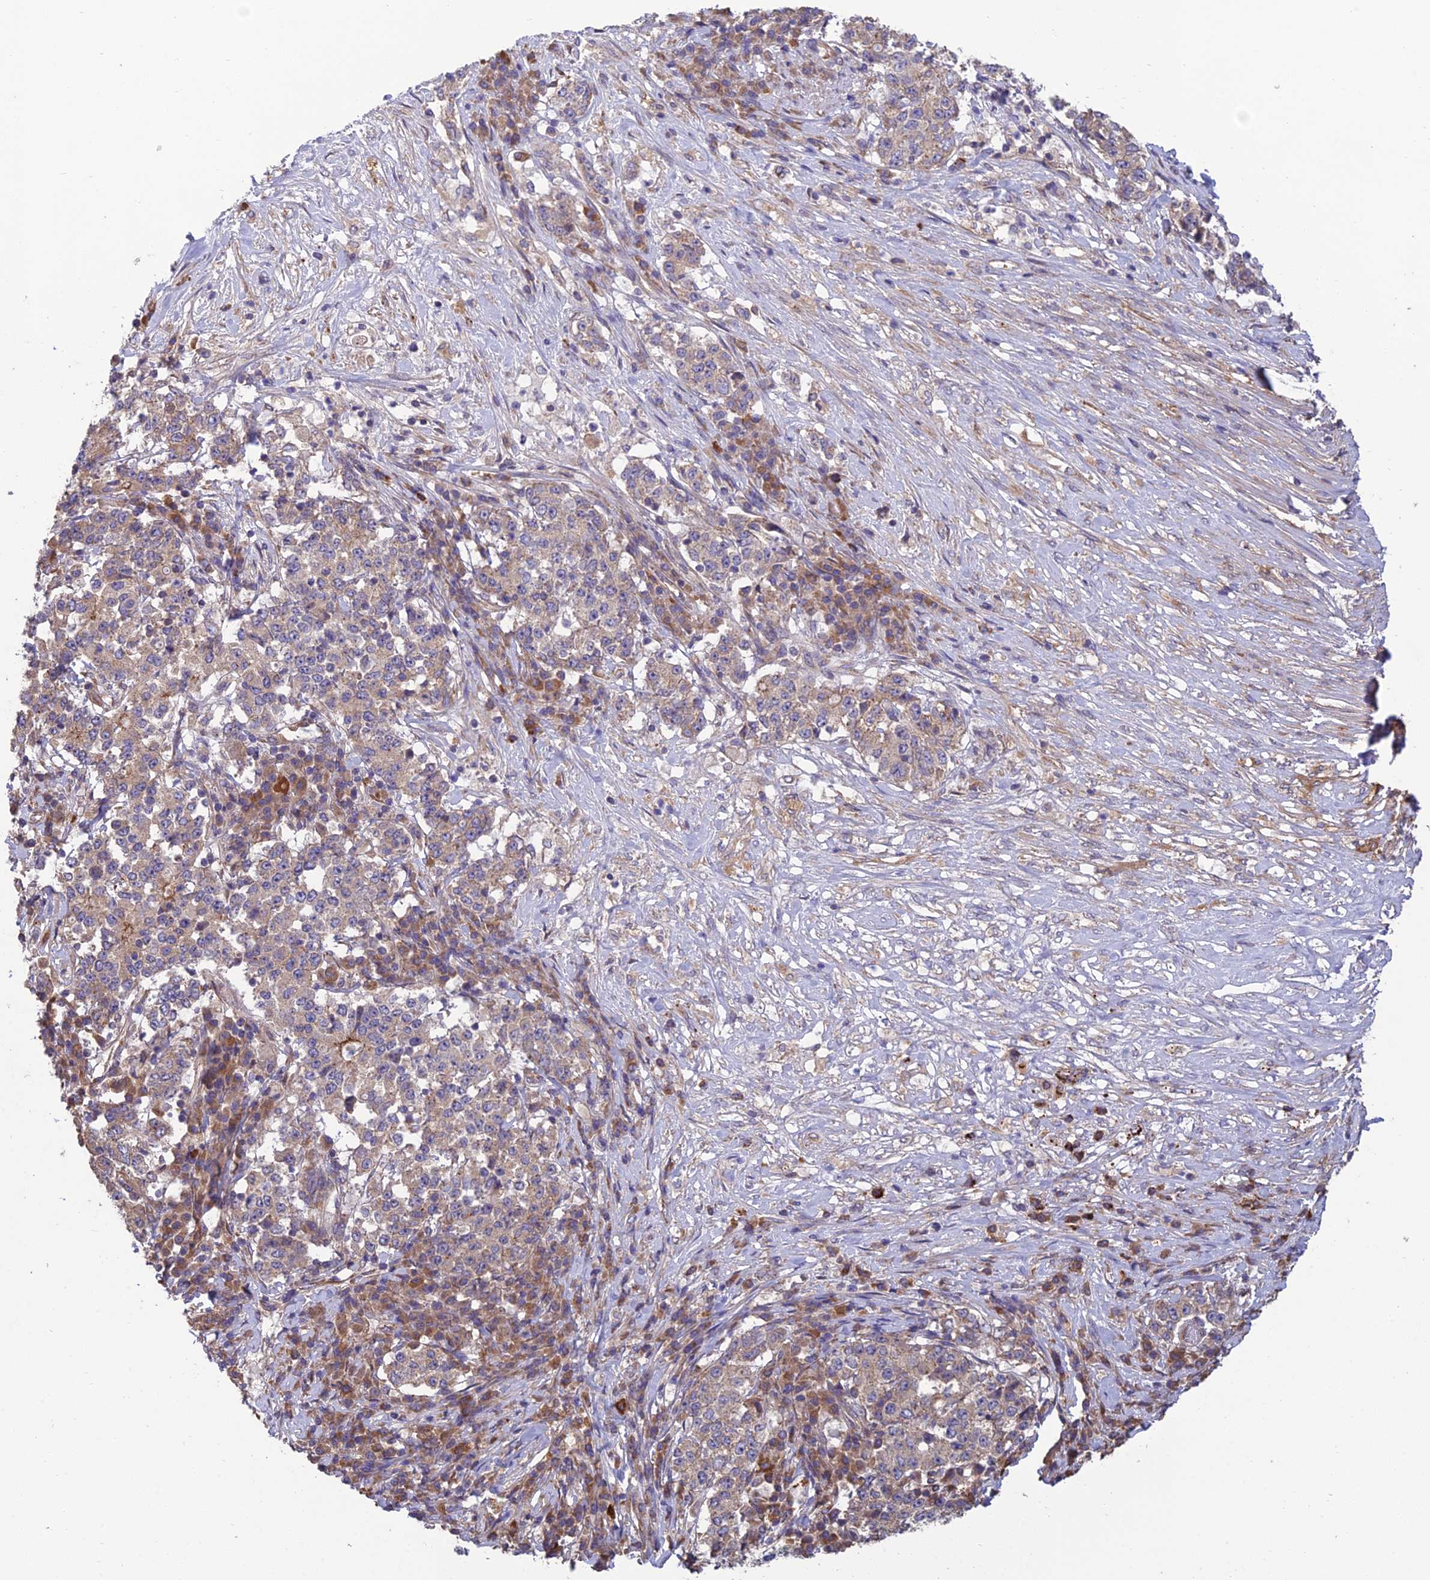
{"staining": {"intensity": "weak", "quantity": ">75%", "location": "cytoplasmic/membranous"}, "tissue": "stomach cancer", "cell_type": "Tumor cells", "image_type": "cancer", "snomed": [{"axis": "morphology", "description": "Adenocarcinoma, NOS"}, {"axis": "topography", "description": "Stomach"}], "caption": "Approximately >75% of tumor cells in stomach cancer exhibit weak cytoplasmic/membranous protein positivity as visualized by brown immunohistochemical staining.", "gene": "MRNIP", "patient": {"sex": "male", "age": 59}}